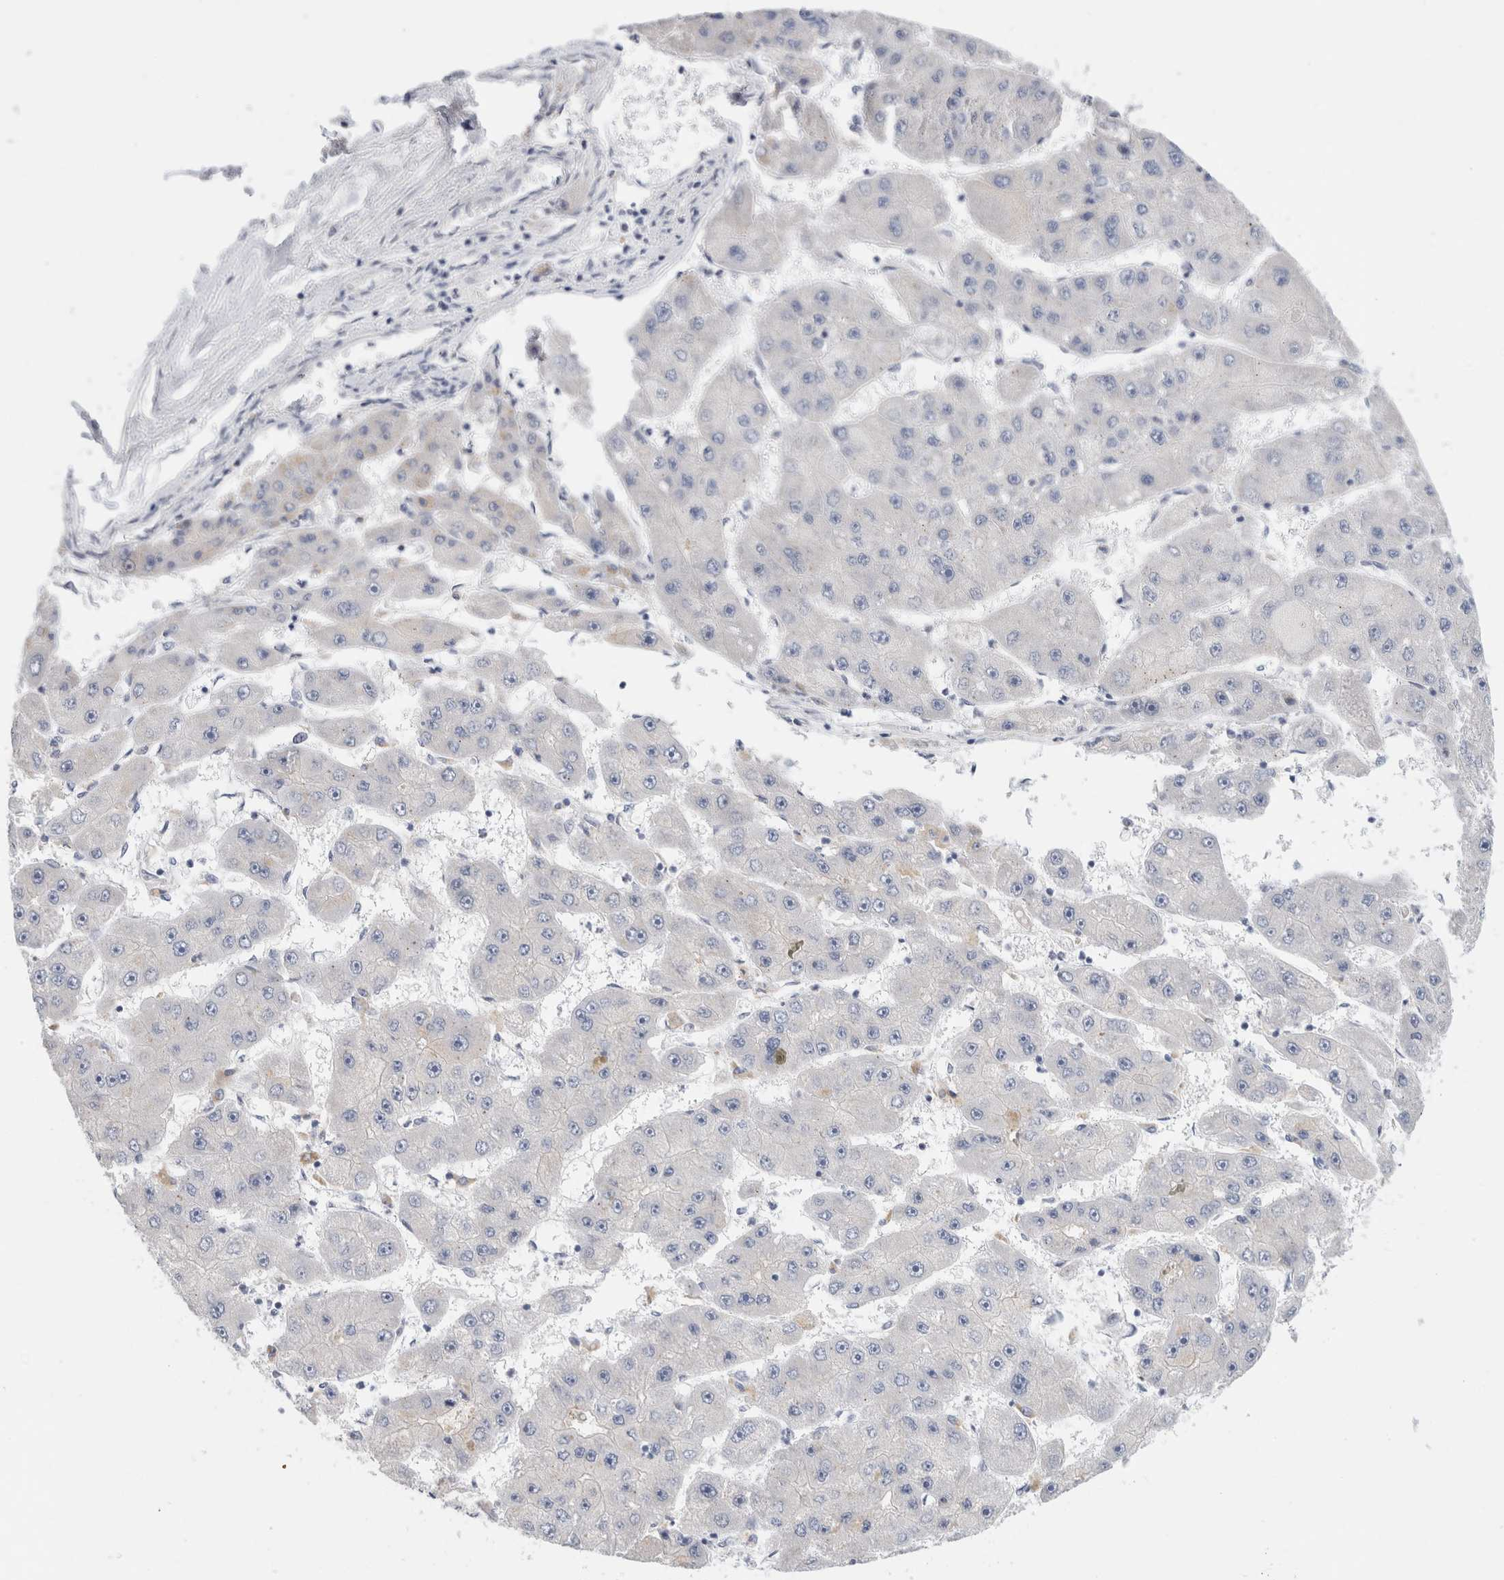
{"staining": {"intensity": "negative", "quantity": "none", "location": "none"}, "tissue": "liver cancer", "cell_type": "Tumor cells", "image_type": "cancer", "snomed": [{"axis": "morphology", "description": "Carcinoma, Hepatocellular, NOS"}, {"axis": "topography", "description": "Liver"}], "caption": "Tumor cells show no significant protein expression in liver hepatocellular carcinoma. (DAB immunohistochemistry with hematoxylin counter stain).", "gene": "KNL1", "patient": {"sex": "female", "age": 61}}